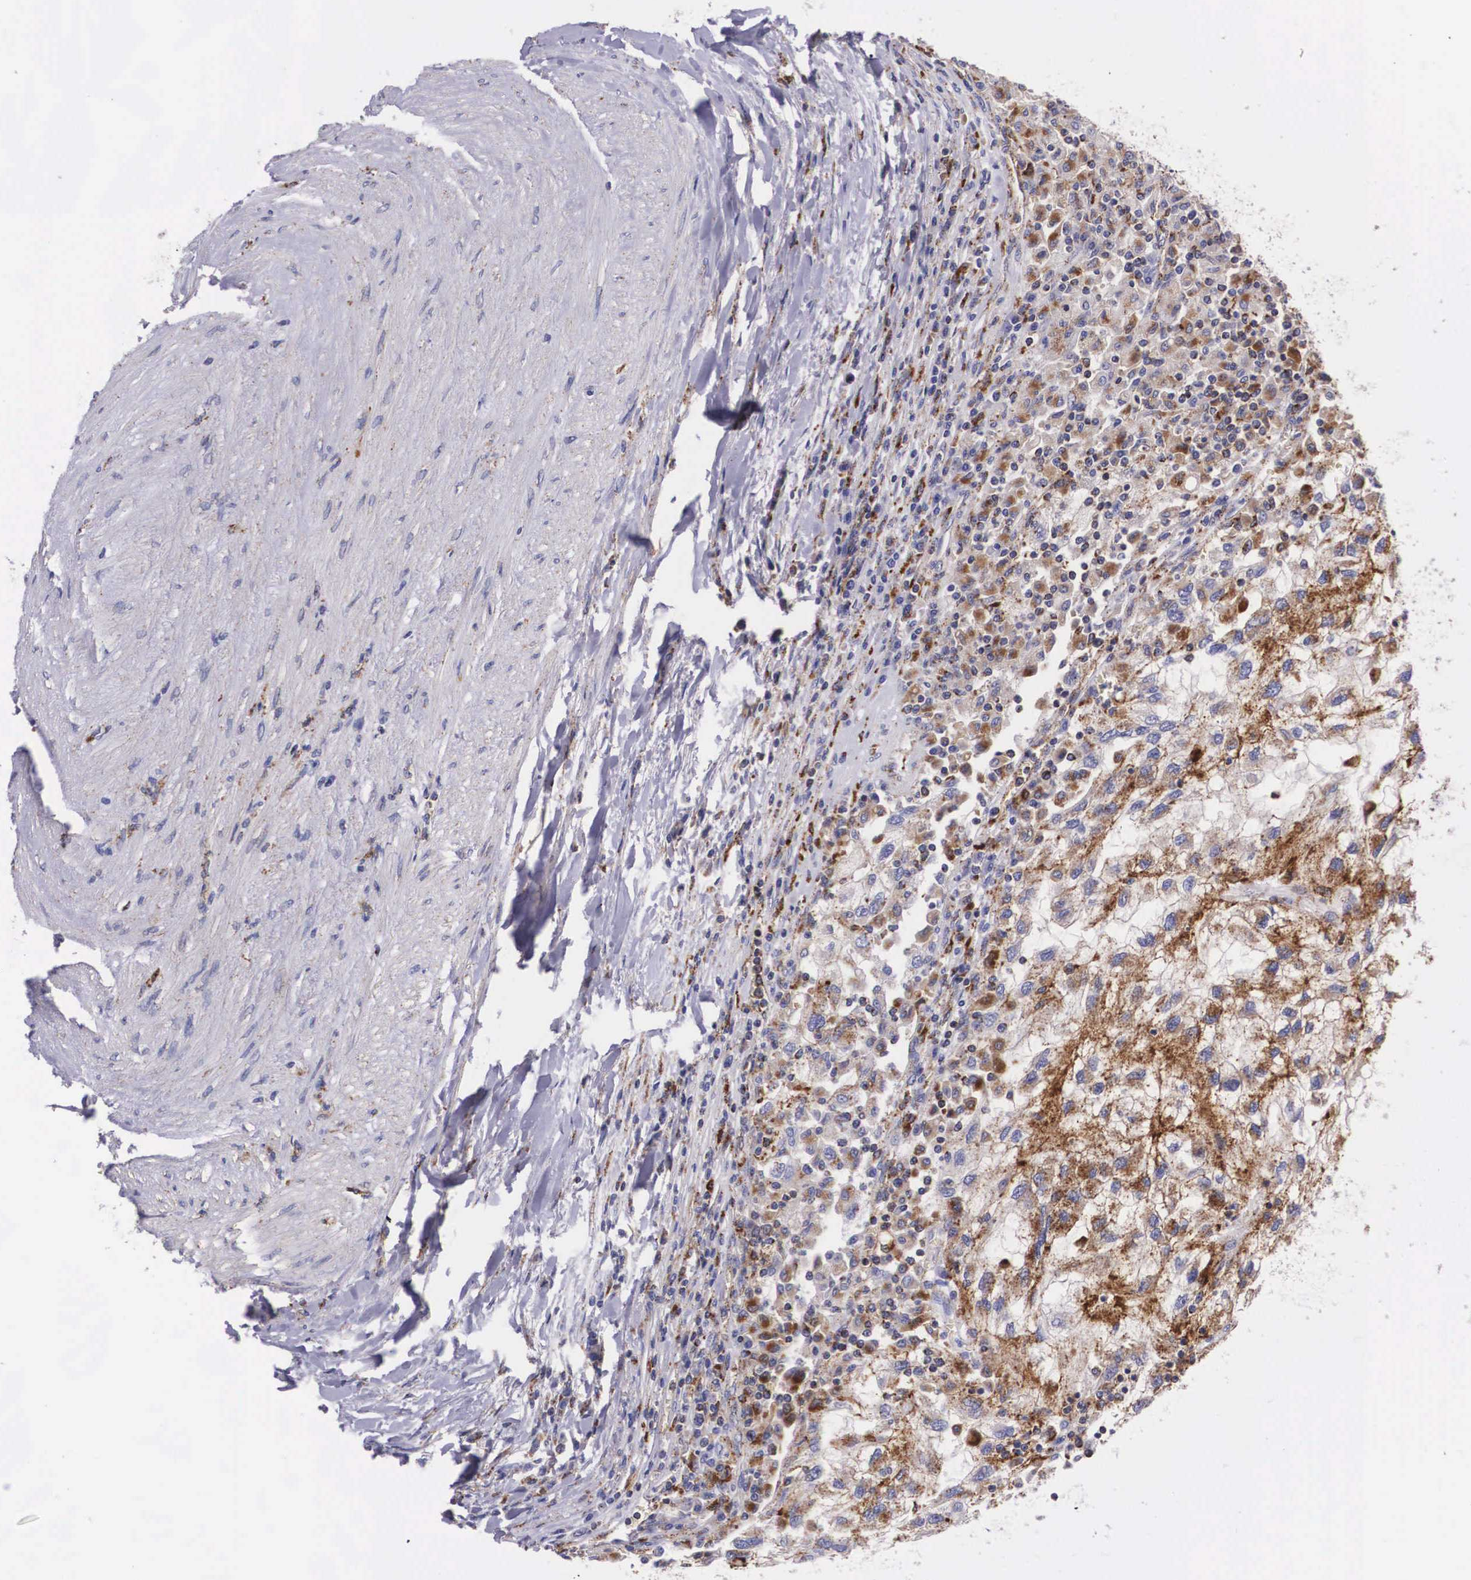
{"staining": {"intensity": "moderate", "quantity": "25%-75%", "location": "cytoplasmic/membranous"}, "tissue": "renal cancer", "cell_type": "Tumor cells", "image_type": "cancer", "snomed": [{"axis": "morphology", "description": "Normal tissue, NOS"}, {"axis": "morphology", "description": "Adenocarcinoma, NOS"}, {"axis": "topography", "description": "Kidney"}], "caption": "Tumor cells display medium levels of moderate cytoplasmic/membranous positivity in approximately 25%-75% of cells in human renal cancer (adenocarcinoma).", "gene": "NAGA", "patient": {"sex": "male", "age": 71}}